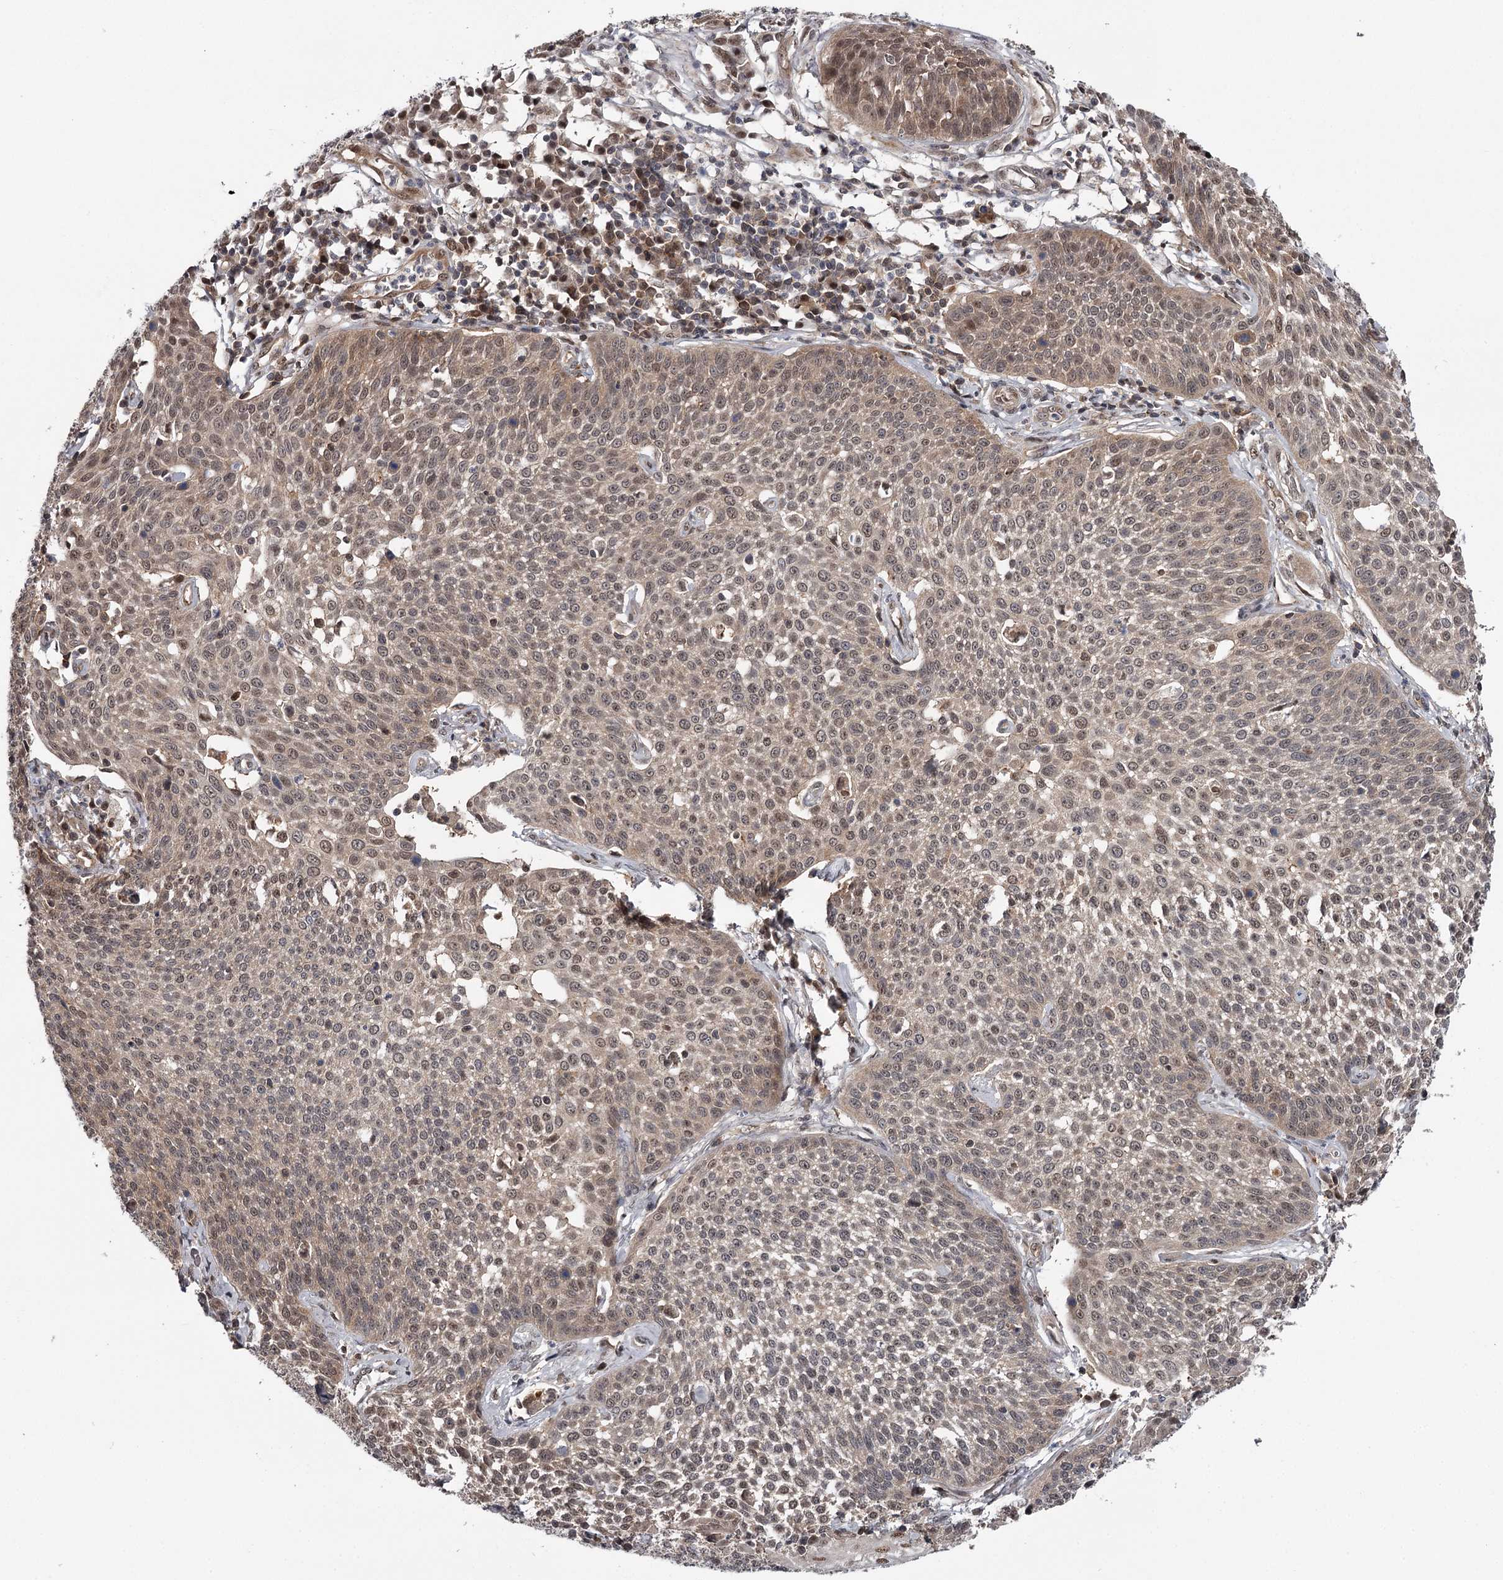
{"staining": {"intensity": "weak", "quantity": "25%-75%", "location": "cytoplasmic/membranous,nuclear"}, "tissue": "cervical cancer", "cell_type": "Tumor cells", "image_type": "cancer", "snomed": [{"axis": "morphology", "description": "Squamous cell carcinoma, NOS"}, {"axis": "topography", "description": "Cervix"}], "caption": "A high-resolution photomicrograph shows IHC staining of cervical squamous cell carcinoma, which demonstrates weak cytoplasmic/membranous and nuclear expression in about 25%-75% of tumor cells. Using DAB (brown) and hematoxylin (blue) stains, captured at high magnification using brightfield microscopy.", "gene": "GTSF1", "patient": {"sex": "female", "age": 34}}